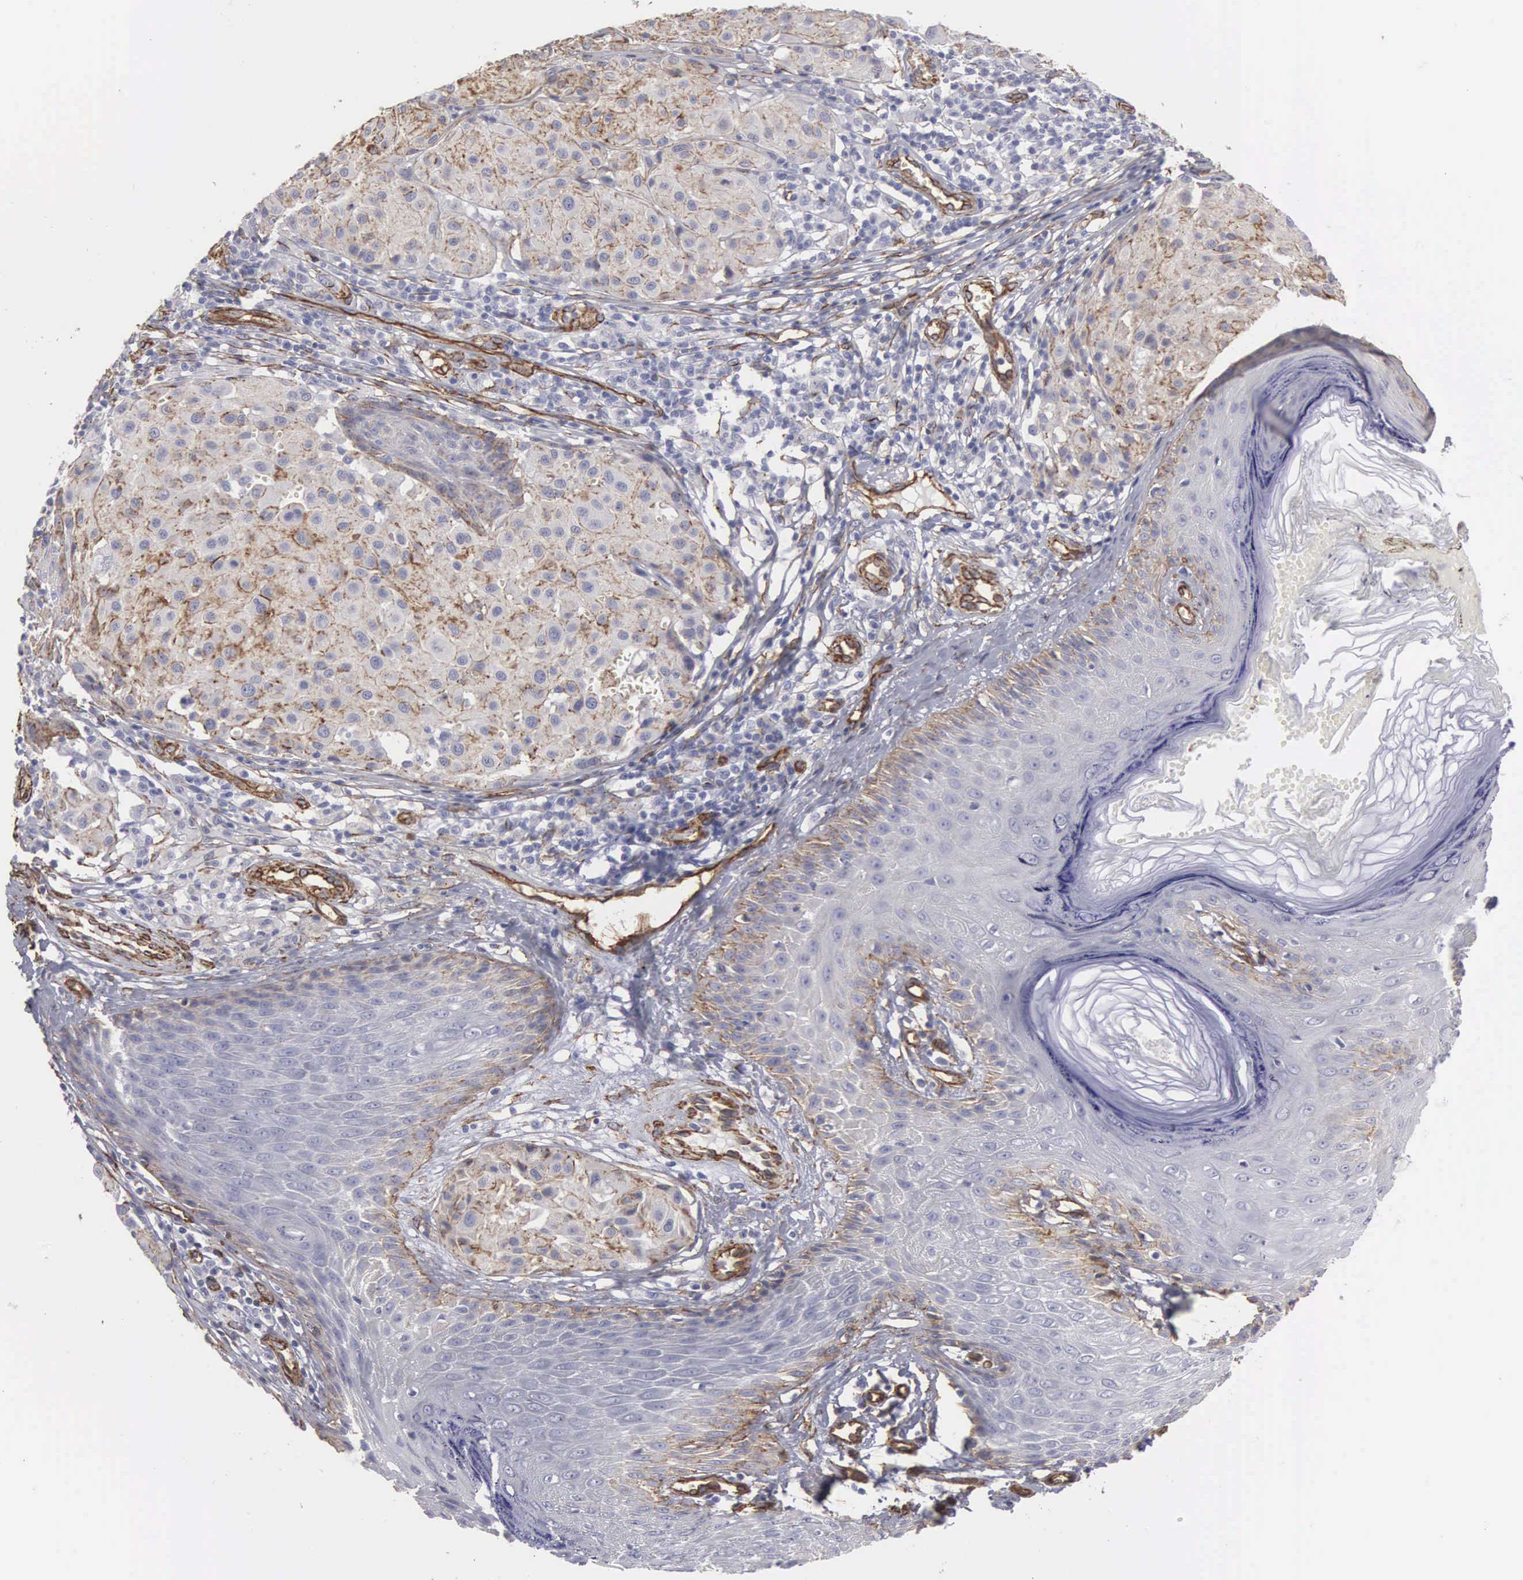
{"staining": {"intensity": "weak", "quantity": "25%-75%", "location": "cytoplasmic/membranous"}, "tissue": "melanoma", "cell_type": "Tumor cells", "image_type": "cancer", "snomed": [{"axis": "morphology", "description": "Malignant melanoma, NOS"}, {"axis": "topography", "description": "Skin"}], "caption": "This histopathology image displays IHC staining of human melanoma, with low weak cytoplasmic/membranous positivity in approximately 25%-75% of tumor cells.", "gene": "MAGEB10", "patient": {"sex": "male", "age": 36}}